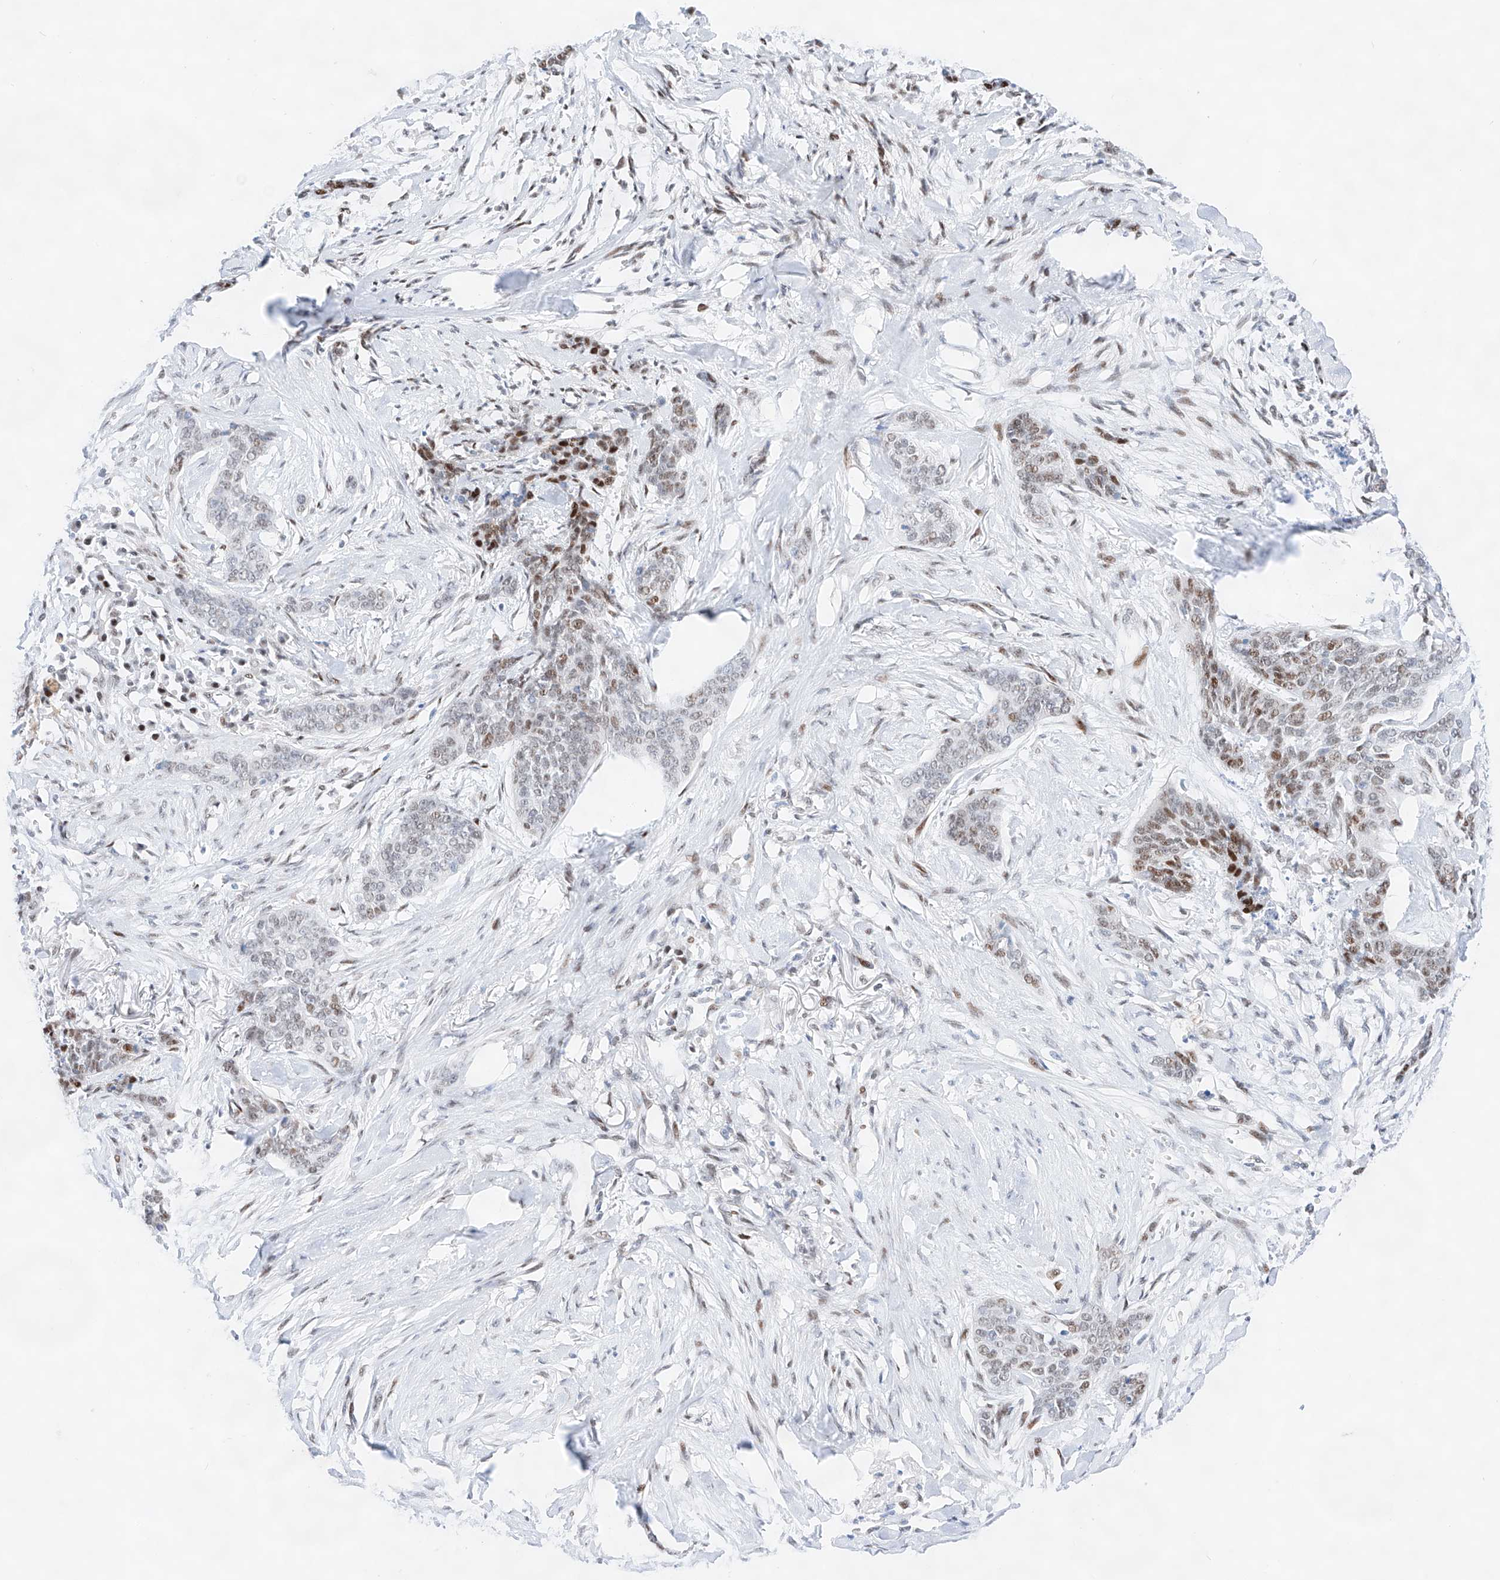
{"staining": {"intensity": "strong", "quantity": "<25%", "location": "nuclear"}, "tissue": "skin cancer", "cell_type": "Tumor cells", "image_type": "cancer", "snomed": [{"axis": "morphology", "description": "Basal cell carcinoma"}, {"axis": "topography", "description": "Skin"}], "caption": "Immunohistochemical staining of skin cancer (basal cell carcinoma) exhibits medium levels of strong nuclear protein expression in about <25% of tumor cells.", "gene": "NT5C3B", "patient": {"sex": "female", "age": 64}}